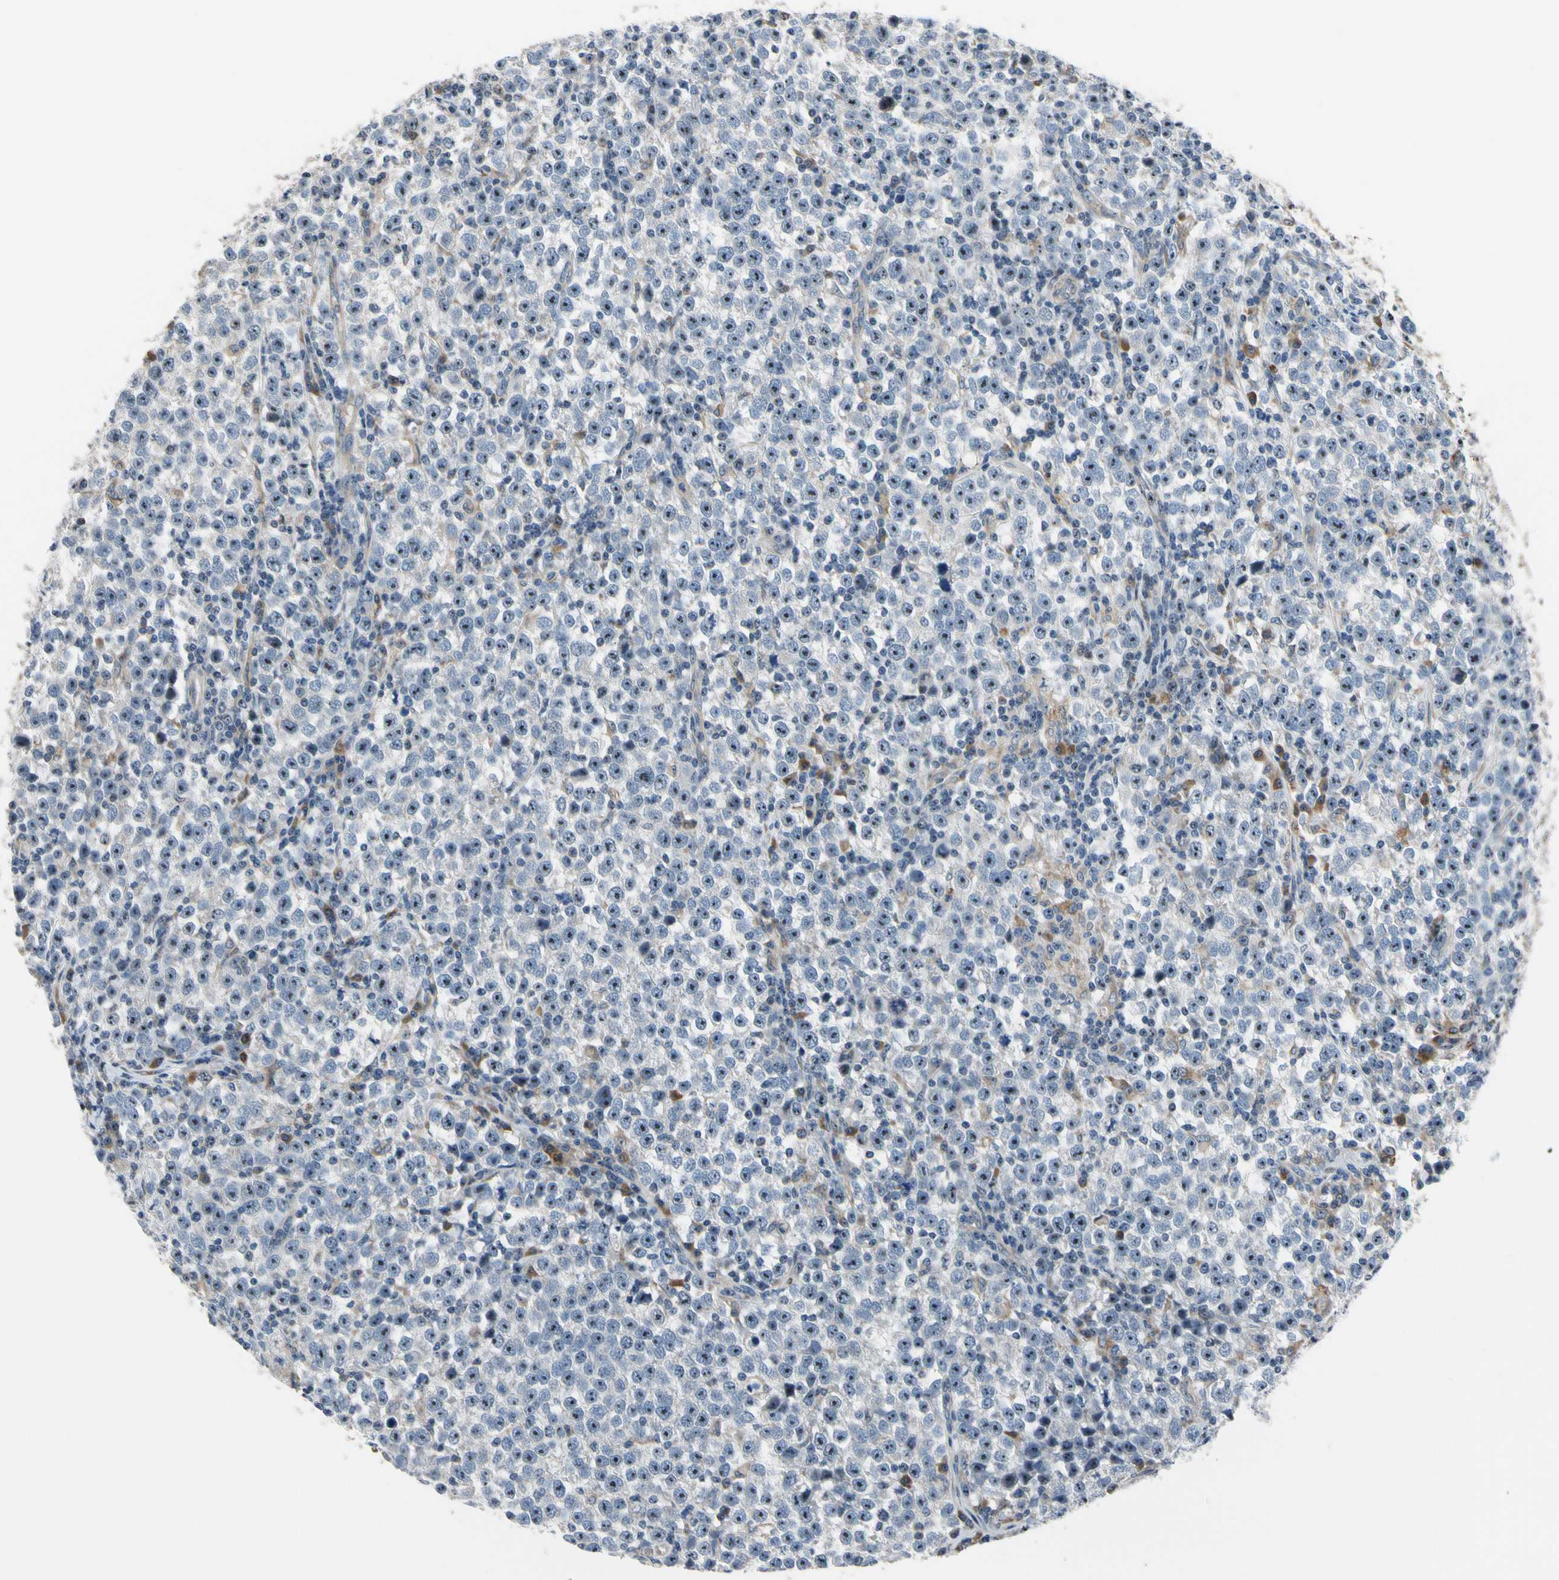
{"staining": {"intensity": "weak", "quantity": "25%-75%", "location": "cytoplasmic/membranous"}, "tissue": "testis cancer", "cell_type": "Tumor cells", "image_type": "cancer", "snomed": [{"axis": "morphology", "description": "Seminoma, NOS"}, {"axis": "topography", "description": "Testis"}], "caption": "Testis cancer tissue displays weak cytoplasmic/membranous positivity in about 25%-75% of tumor cells, visualized by immunohistochemistry.", "gene": "TMED7", "patient": {"sex": "male", "age": 43}}